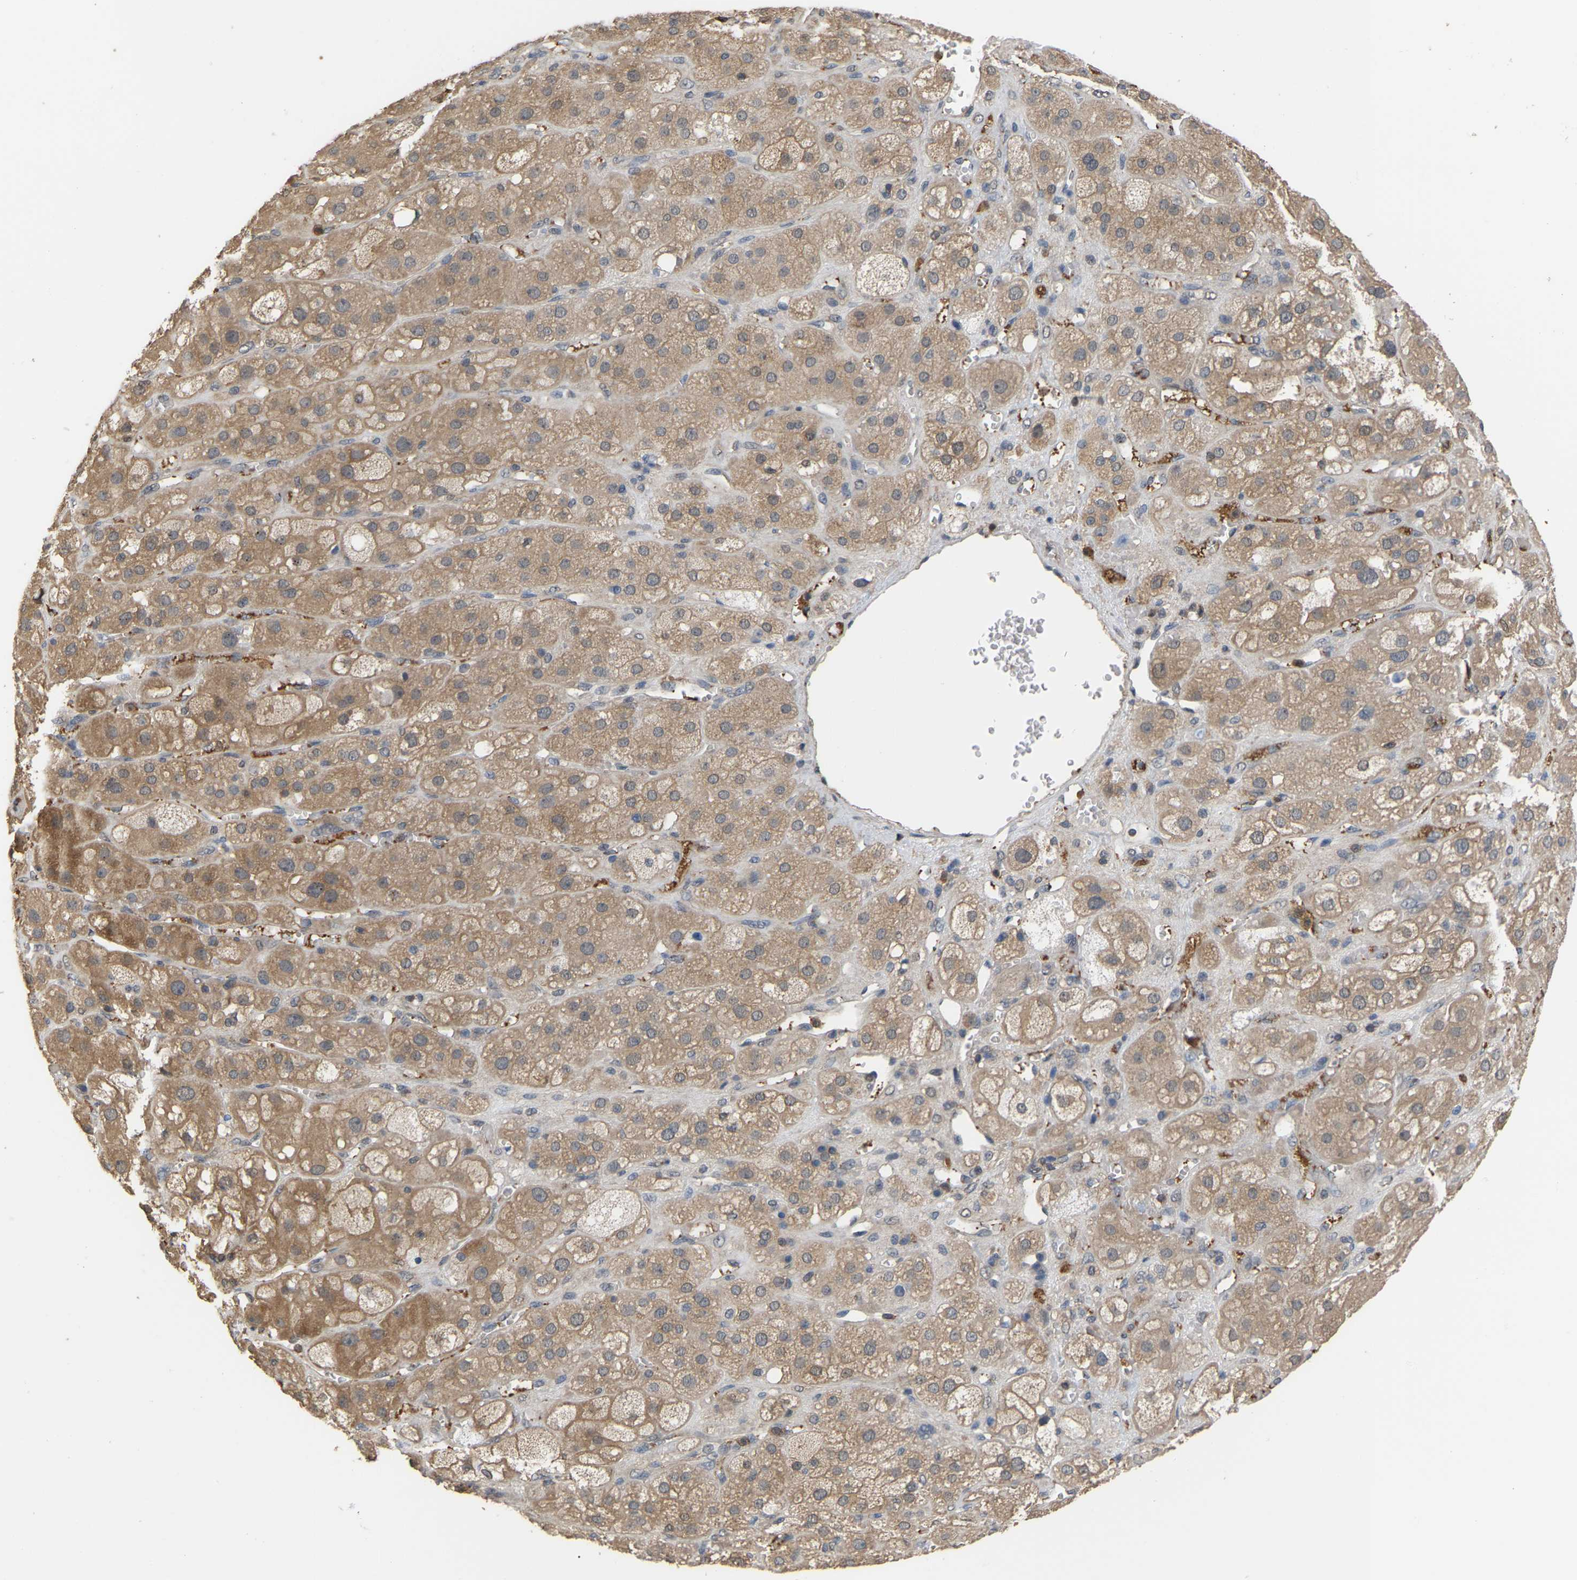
{"staining": {"intensity": "moderate", "quantity": ">75%", "location": "cytoplasmic/membranous"}, "tissue": "adrenal gland", "cell_type": "Glandular cells", "image_type": "normal", "snomed": [{"axis": "morphology", "description": "Normal tissue, NOS"}, {"axis": "topography", "description": "Adrenal gland"}], "caption": "Glandular cells exhibit medium levels of moderate cytoplasmic/membranous expression in approximately >75% of cells in normal adrenal gland. The staining is performed using DAB (3,3'-diaminobenzidine) brown chromogen to label protein expression. The nuclei are counter-stained blue using hematoxylin.", "gene": "MTPN", "patient": {"sex": "female", "age": 47}}